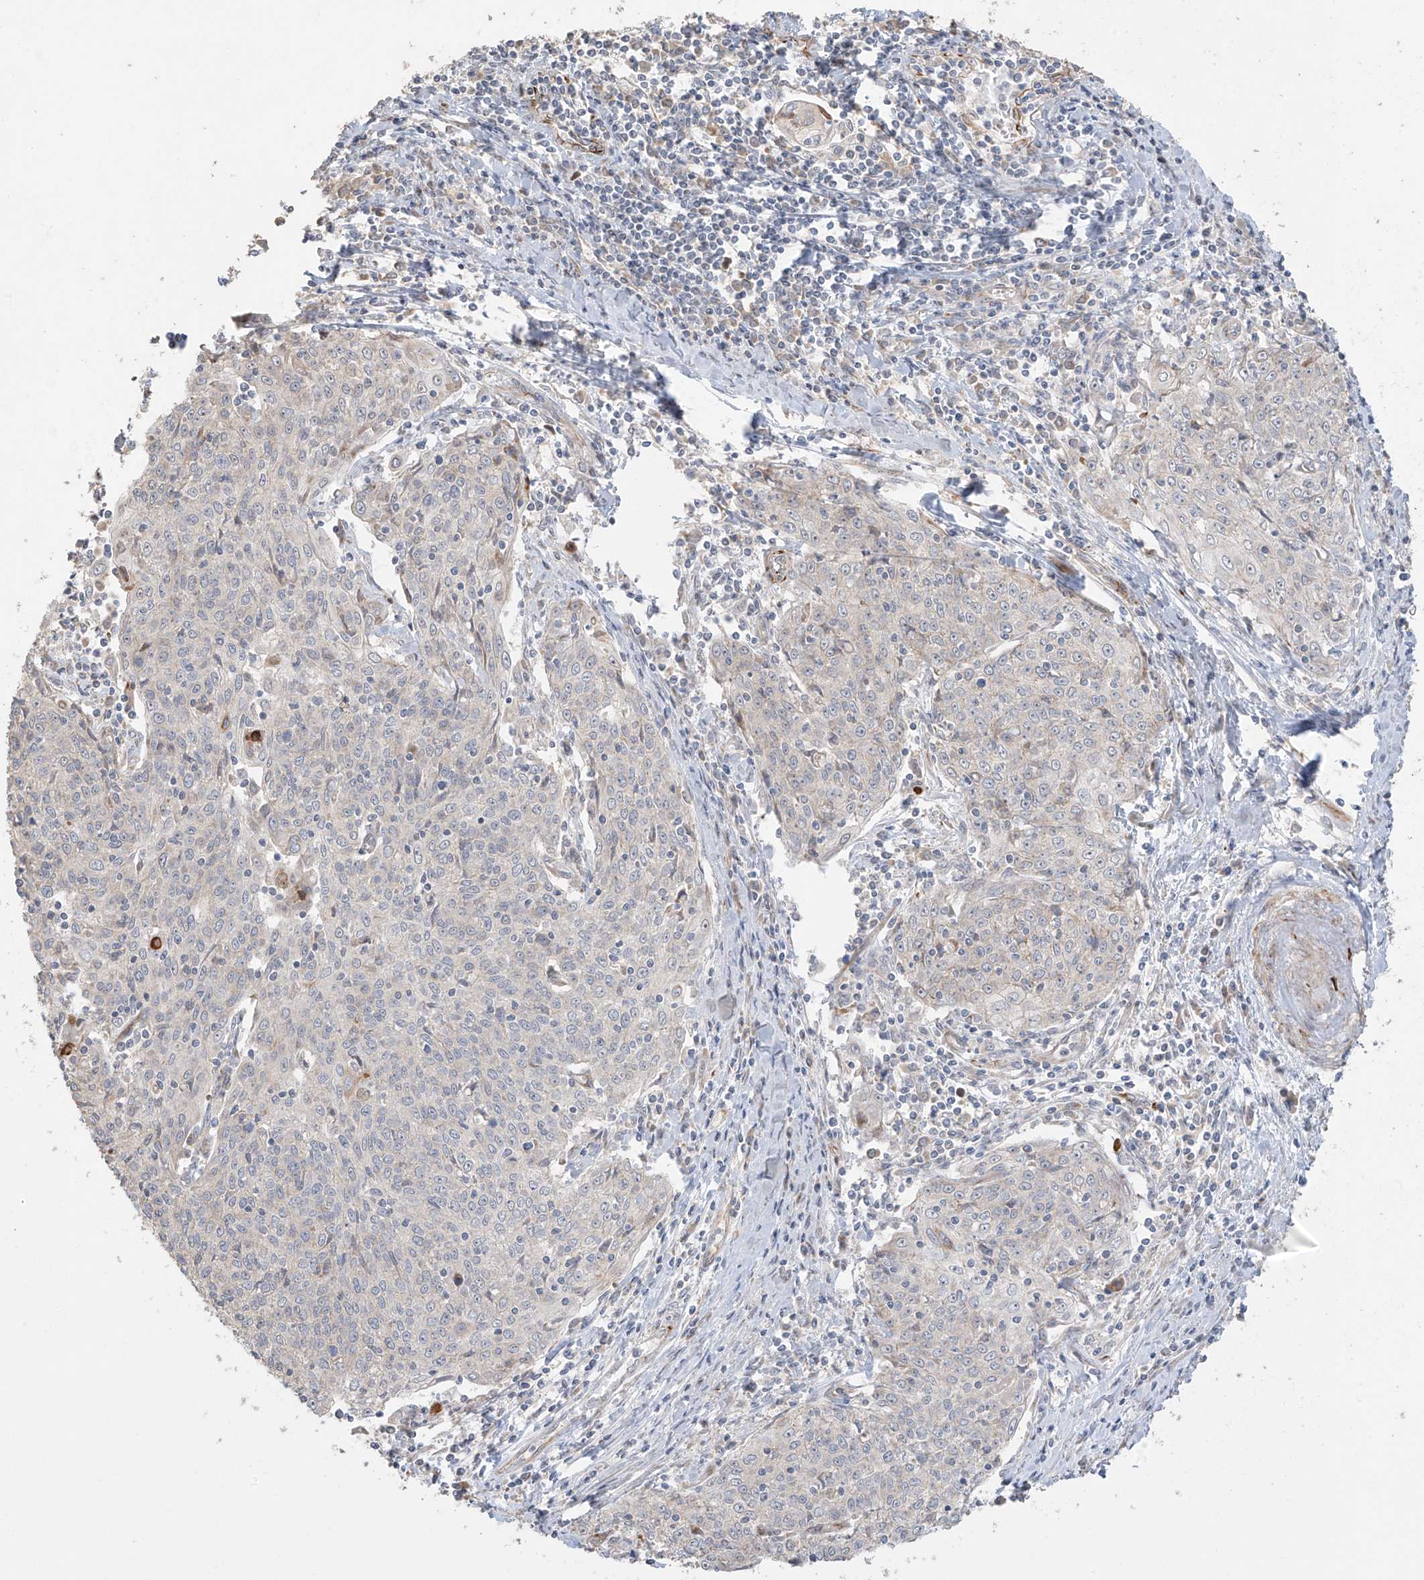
{"staining": {"intensity": "negative", "quantity": "none", "location": "none"}, "tissue": "cervical cancer", "cell_type": "Tumor cells", "image_type": "cancer", "snomed": [{"axis": "morphology", "description": "Squamous cell carcinoma, NOS"}, {"axis": "topography", "description": "Cervix"}], "caption": "The immunohistochemistry image has no significant staining in tumor cells of cervical cancer (squamous cell carcinoma) tissue. Brightfield microscopy of IHC stained with DAB (brown) and hematoxylin (blue), captured at high magnification.", "gene": "DCDC2", "patient": {"sex": "female", "age": 48}}